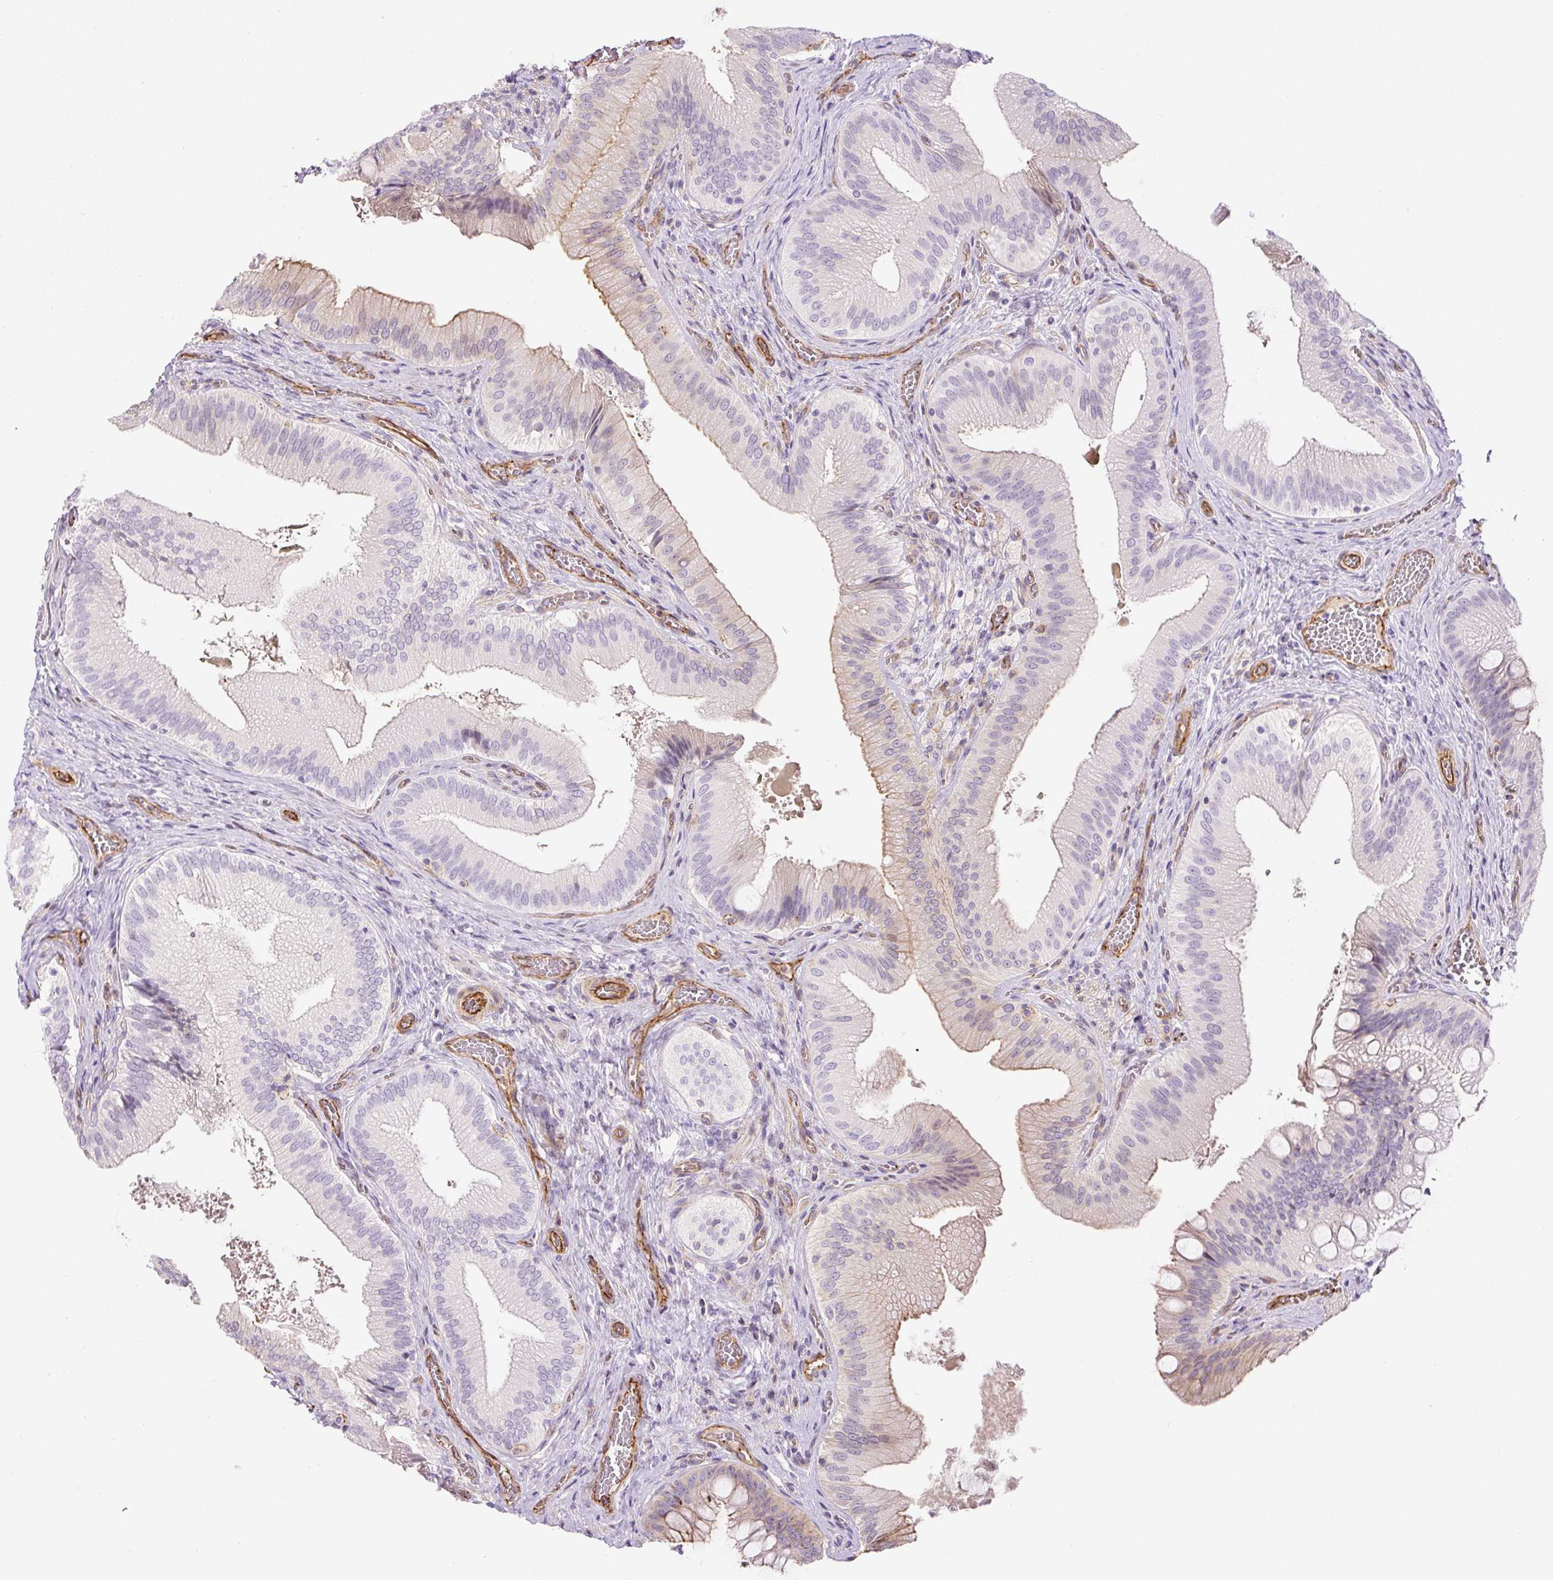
{"staining": {"intensity": "weak", "quantity": "<25%", "location": "cytoplasmic/membranous"}, "tissue": "gallbladder", "cell_type": "Glandular cells", "image_type": "normal", "snomed": [{"axis": "morphology", "description": "Normal tissue, NOS"}, {"axis": "topography", "description": "Gallbladder"}], "caption": "An IHC photomicrograph of normal gallbladder is shown. There is no staining in glandular cells of gallbladder.", "gene": "B3GALT5", "patient": {"sex": "male", "age": 17}}